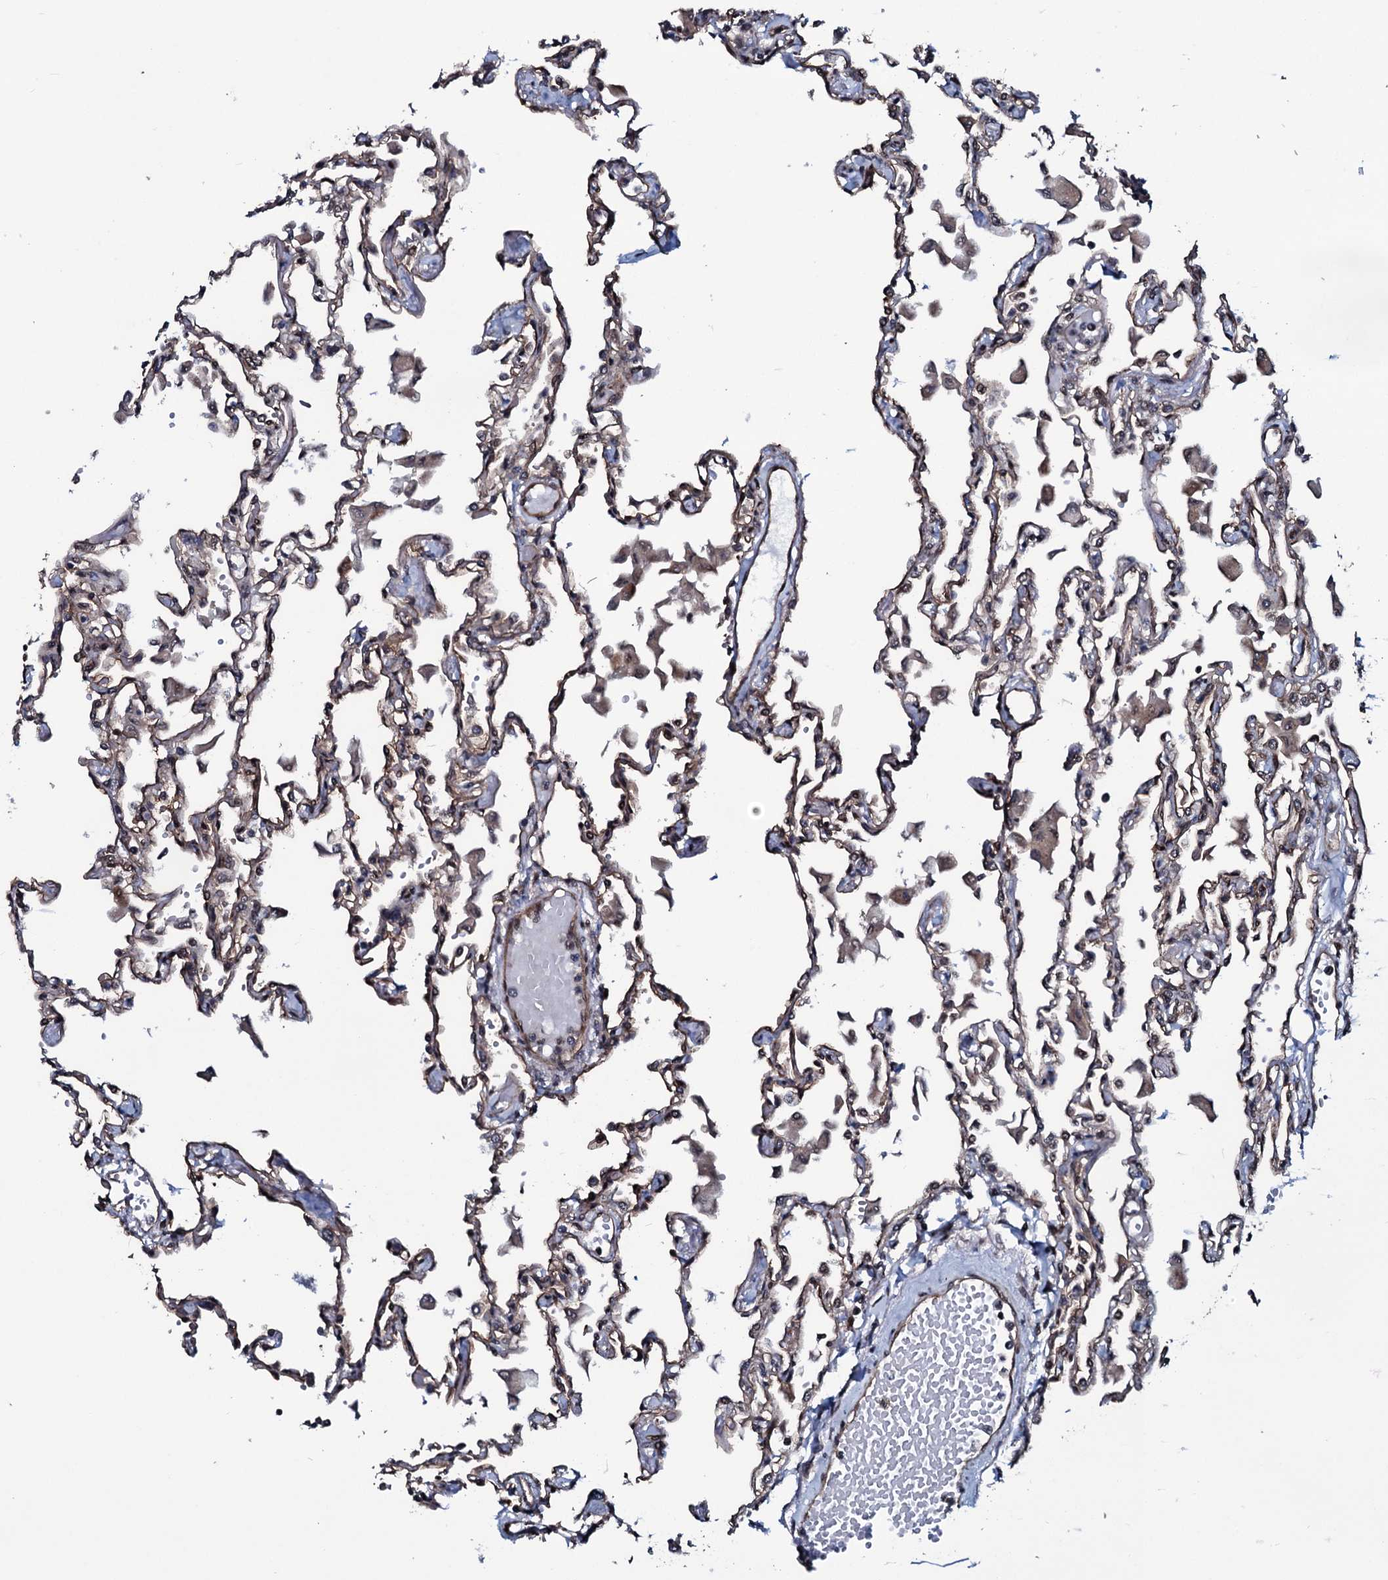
{"staining": {"intensity": "weak", "quantity": "25%-75%", "location": "cytoplasmic/membranous"}, "tissue": "lung", "cell_type": "Alveolar cells", "image_type": "normal", "snomed": [{"axis": "morphology", "description": "Normal tissue, NOS"}, {"axis": "topography", "description": "Bronchus"}, {"axis": "topography", "description": "Lung"}], "caption": "The immunohistochemical stain highlights weak cytoplasmic/membranous expression in alveolar cells of unremarkable lung.", "gene": "OGFOD2", "patient": {"sex": "female", "age": 49}}